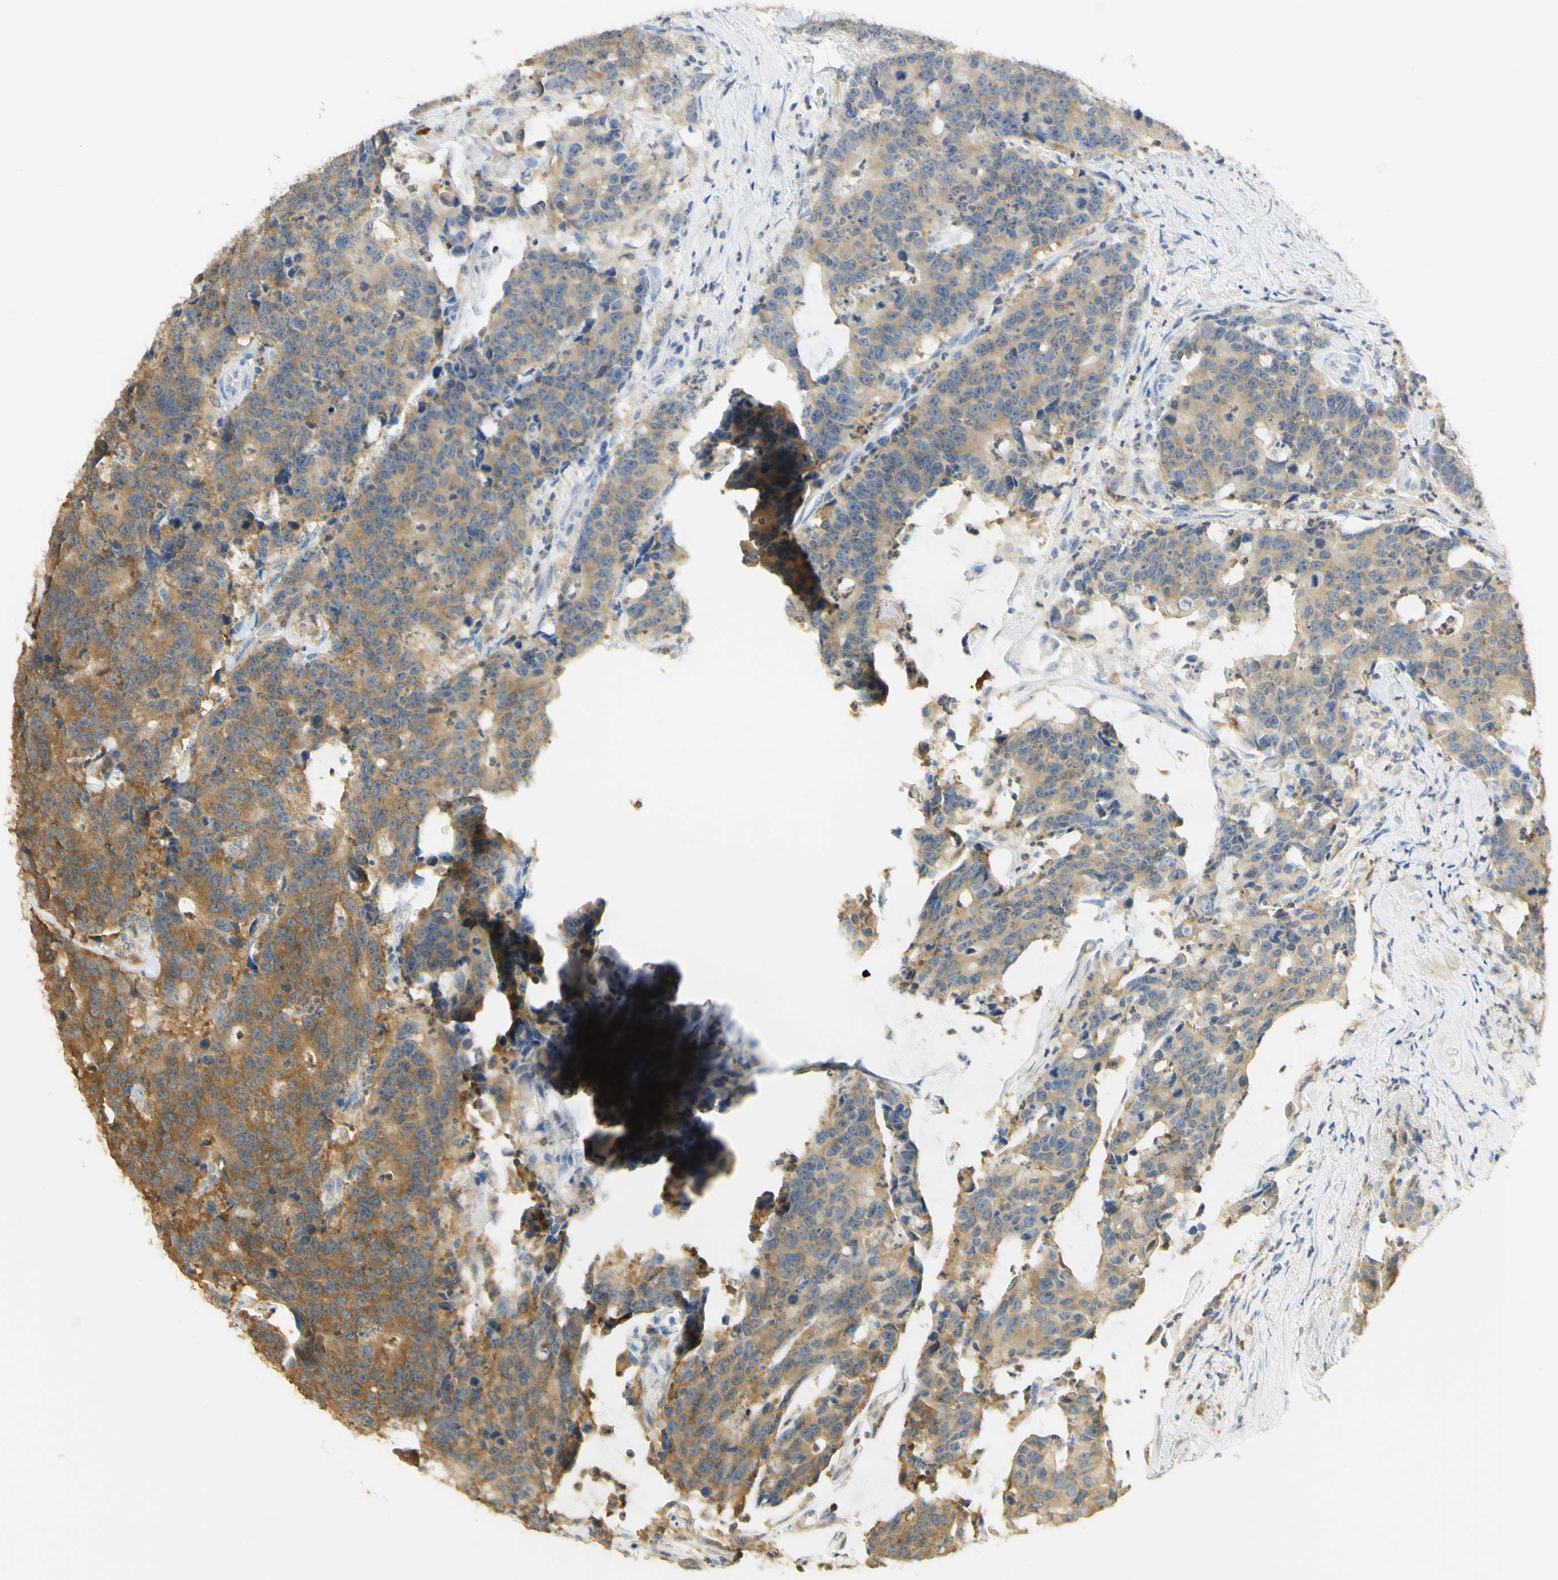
{"staining": {"intensity": "moderate", "quantity": ">75%", "location": "cytoplasmic/membranous"}, "tissue": "colorectal cancer", "cell_type": "Tumor cells", "image_type": "cancer", "snomed": [{"axis": "morphology", "description": "Adenocarcinoma, NOS"}, {"axis": "topography", "description": "Colon"}], "caption": "Tumor cells reveal medium levels of moderate cytoplasmic/membranous expression in approximately >75% of cells in human colorectal cancer. (DAB (3,3'-diaminobenzidine) IHC with brightfield microscopy, high magnification).", "gene": "PAK1", "patient": {"sex": "female", "age": 86}}